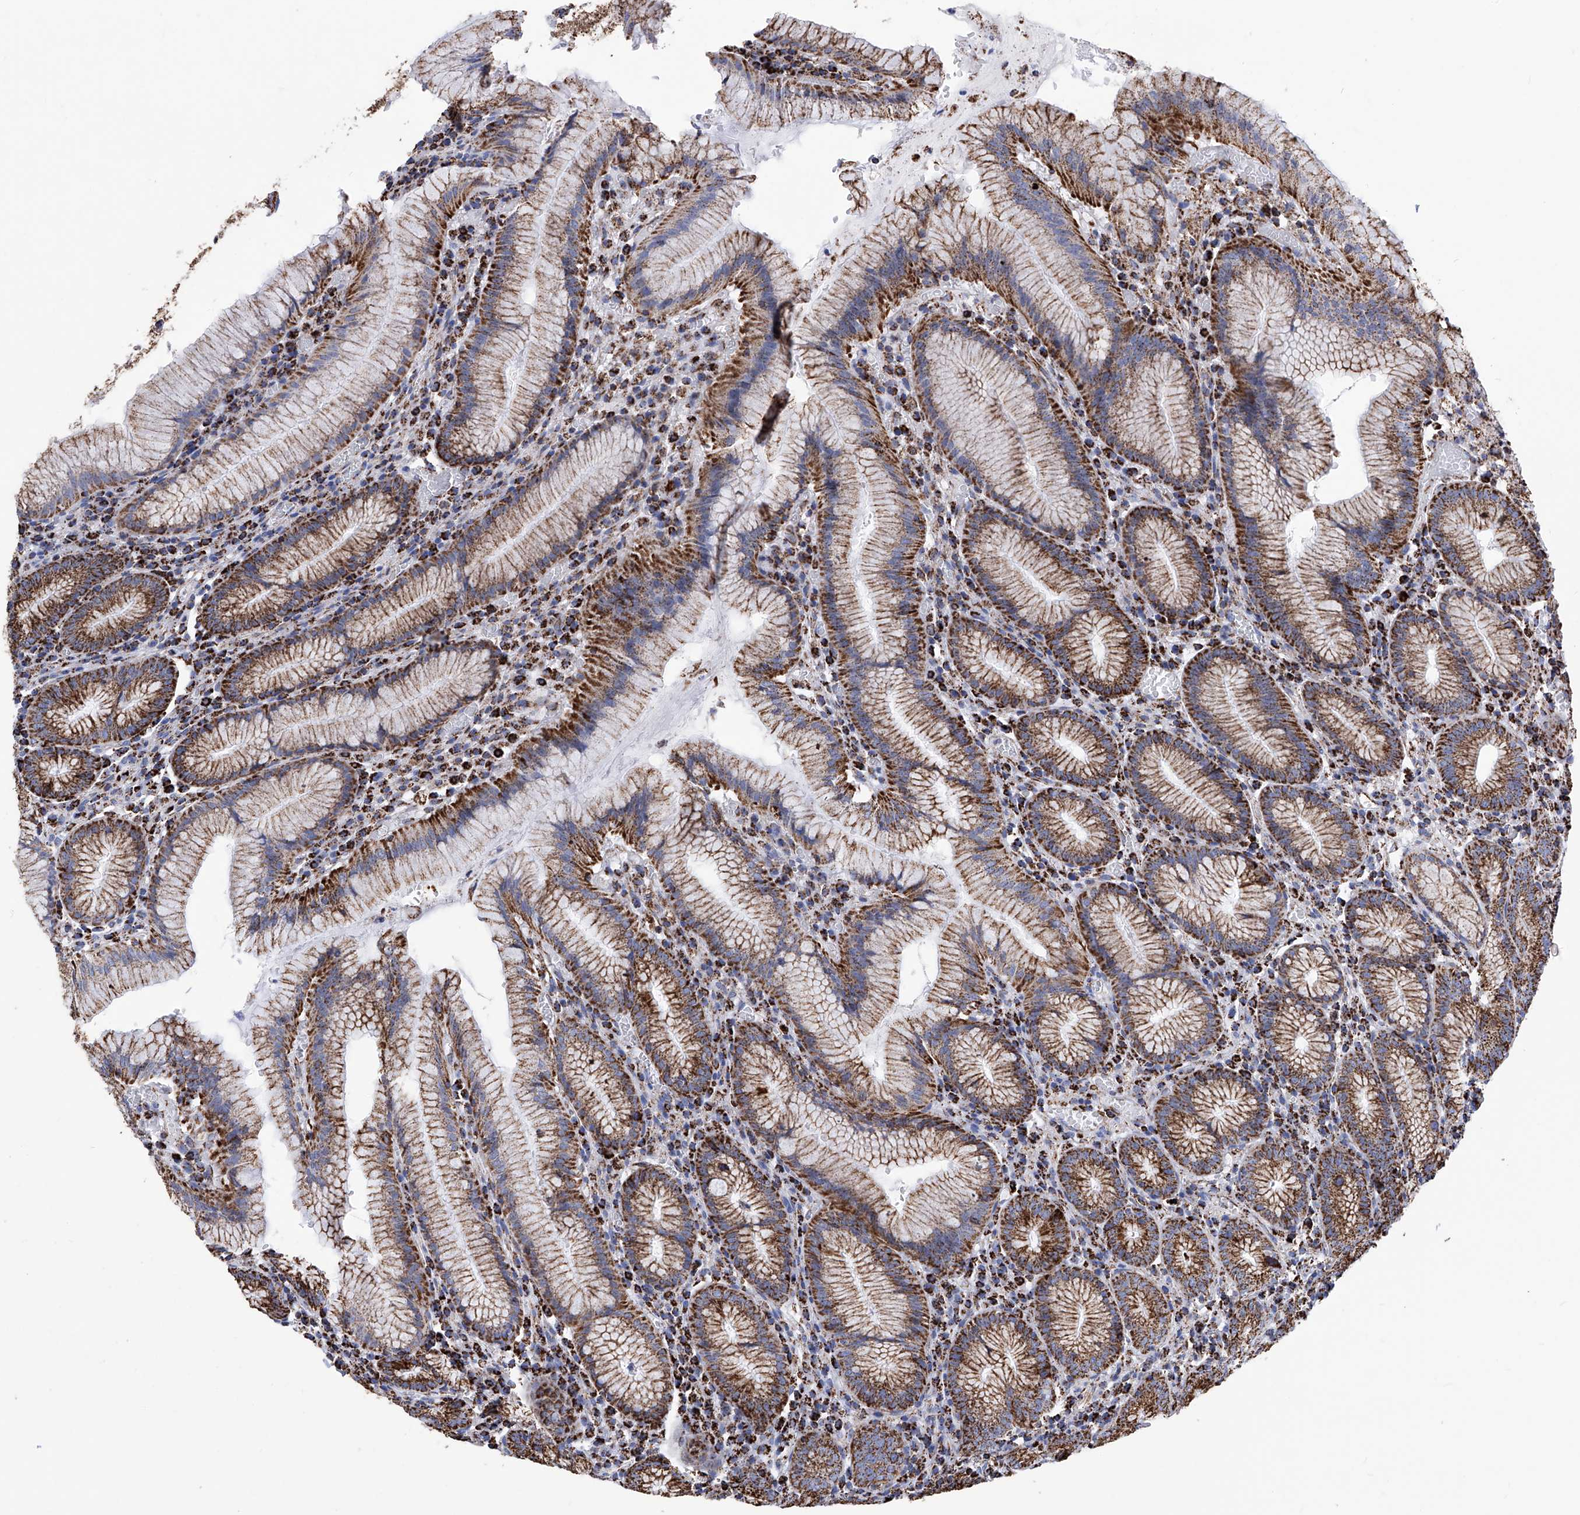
{"staining": {"intensity": "strong", "quantity": ">75%", "location": "cytoplasmic/membranous"}, "tissue": "stomach", "cell_type": "Glandular cells", "image_type": "normal", "snomed": [{"axis": "morphology", "description": "Normal tissue, NOS"}, {"axis": "topography", "description": "Stomach"}], "caption": "Stomach stained with immunohistochemistry (IHC) shows strong cytoplasmic/membranous positivity in about >75% of glandular cells. (Brightfield microscopy of DAB IHC at high magnification).", "gene": "ATP5PF", "patient": {"sex": "male", "age": 55}}